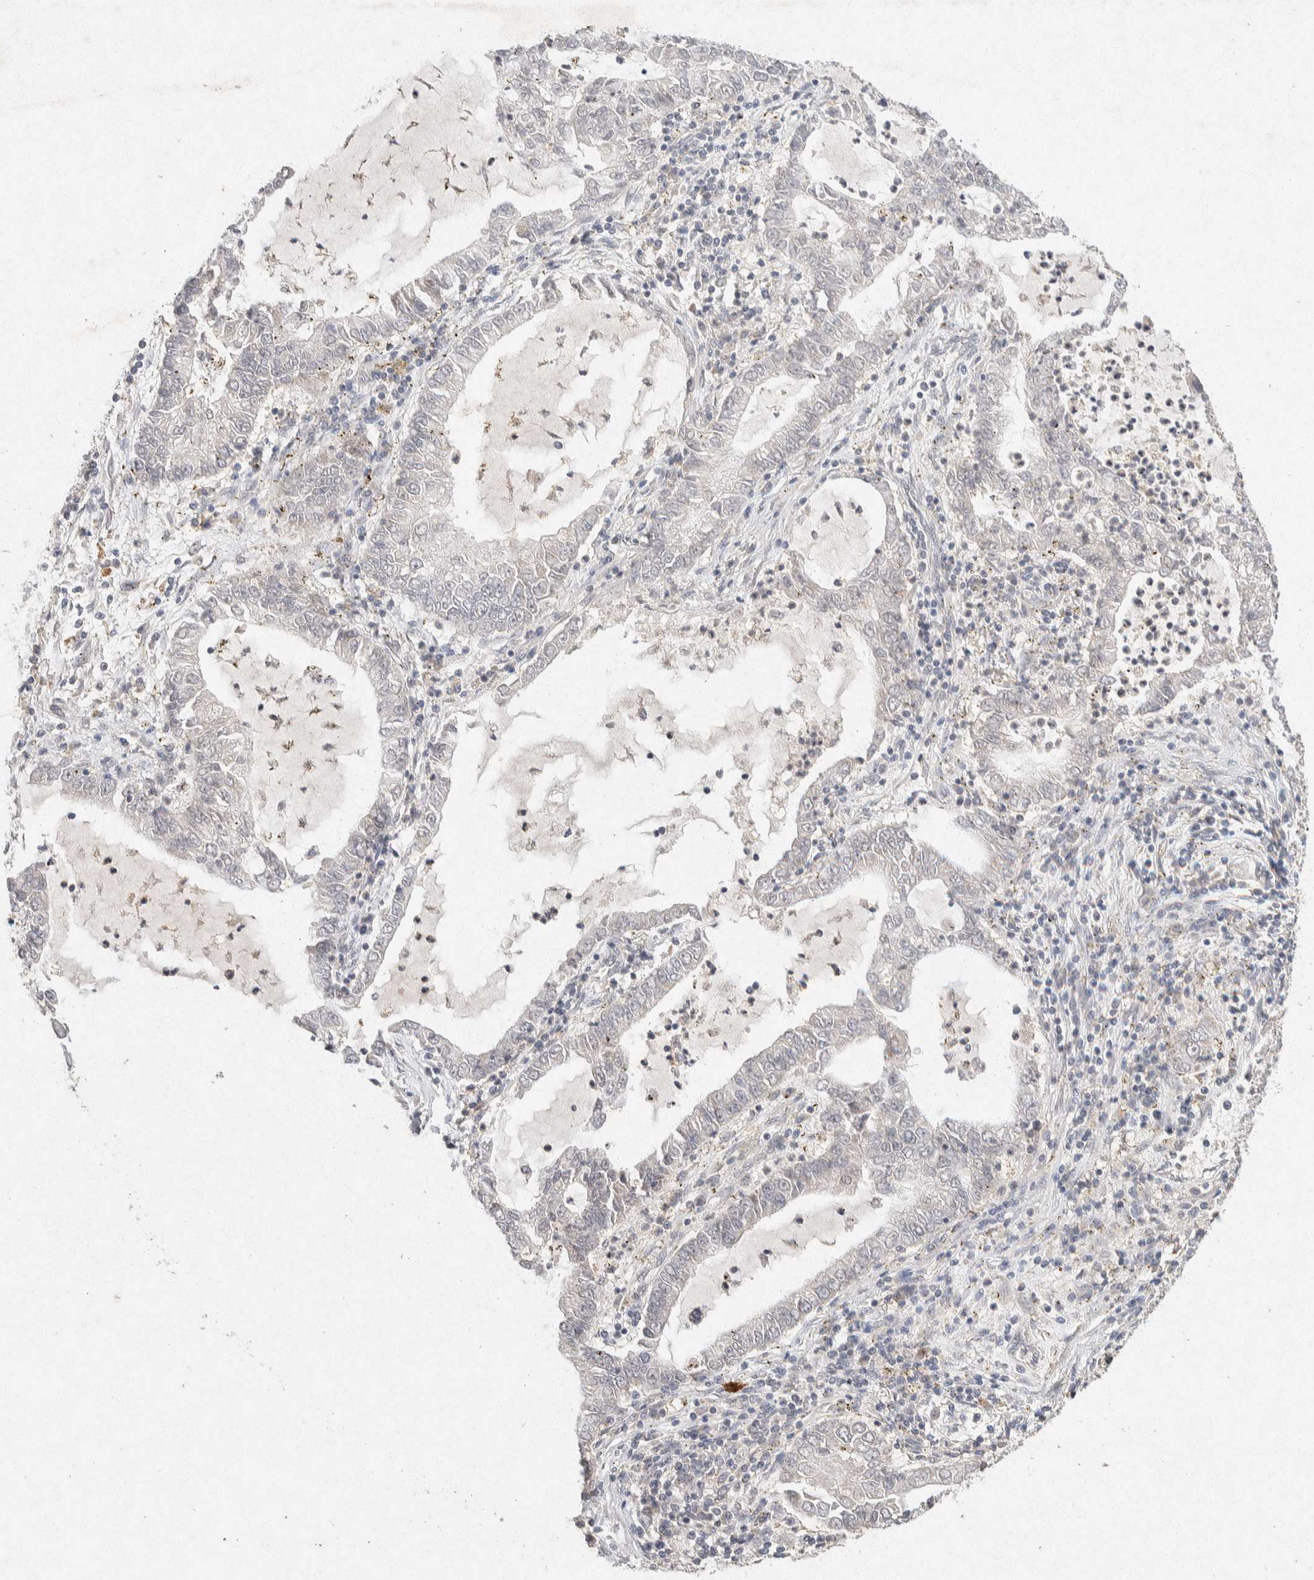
{"staining": {"intensity": "negative", "quantity": "none", "location": "none"}, "tissue": "lung cancer", "cell_type": "Tumor cells", "image_type": "cancer", "snomed": [{"axis": "morphology", "description": "Adenocarcinoma, NOS"}, {"axis": "topography", "description": "Lung"}], "caption": "Immunohistochemistry (IHC) micrograph of neoplastic tissue: human lung cancer stained with DAB (3,3'-diaminobenzidine) exhibits no significant protein expression in tumor cells. (Immunohistochemistry (IHC), brightfield microscopy, high magnification).", "gene": "GNAI1", "patient": {"sex": "female", "age": 51}}